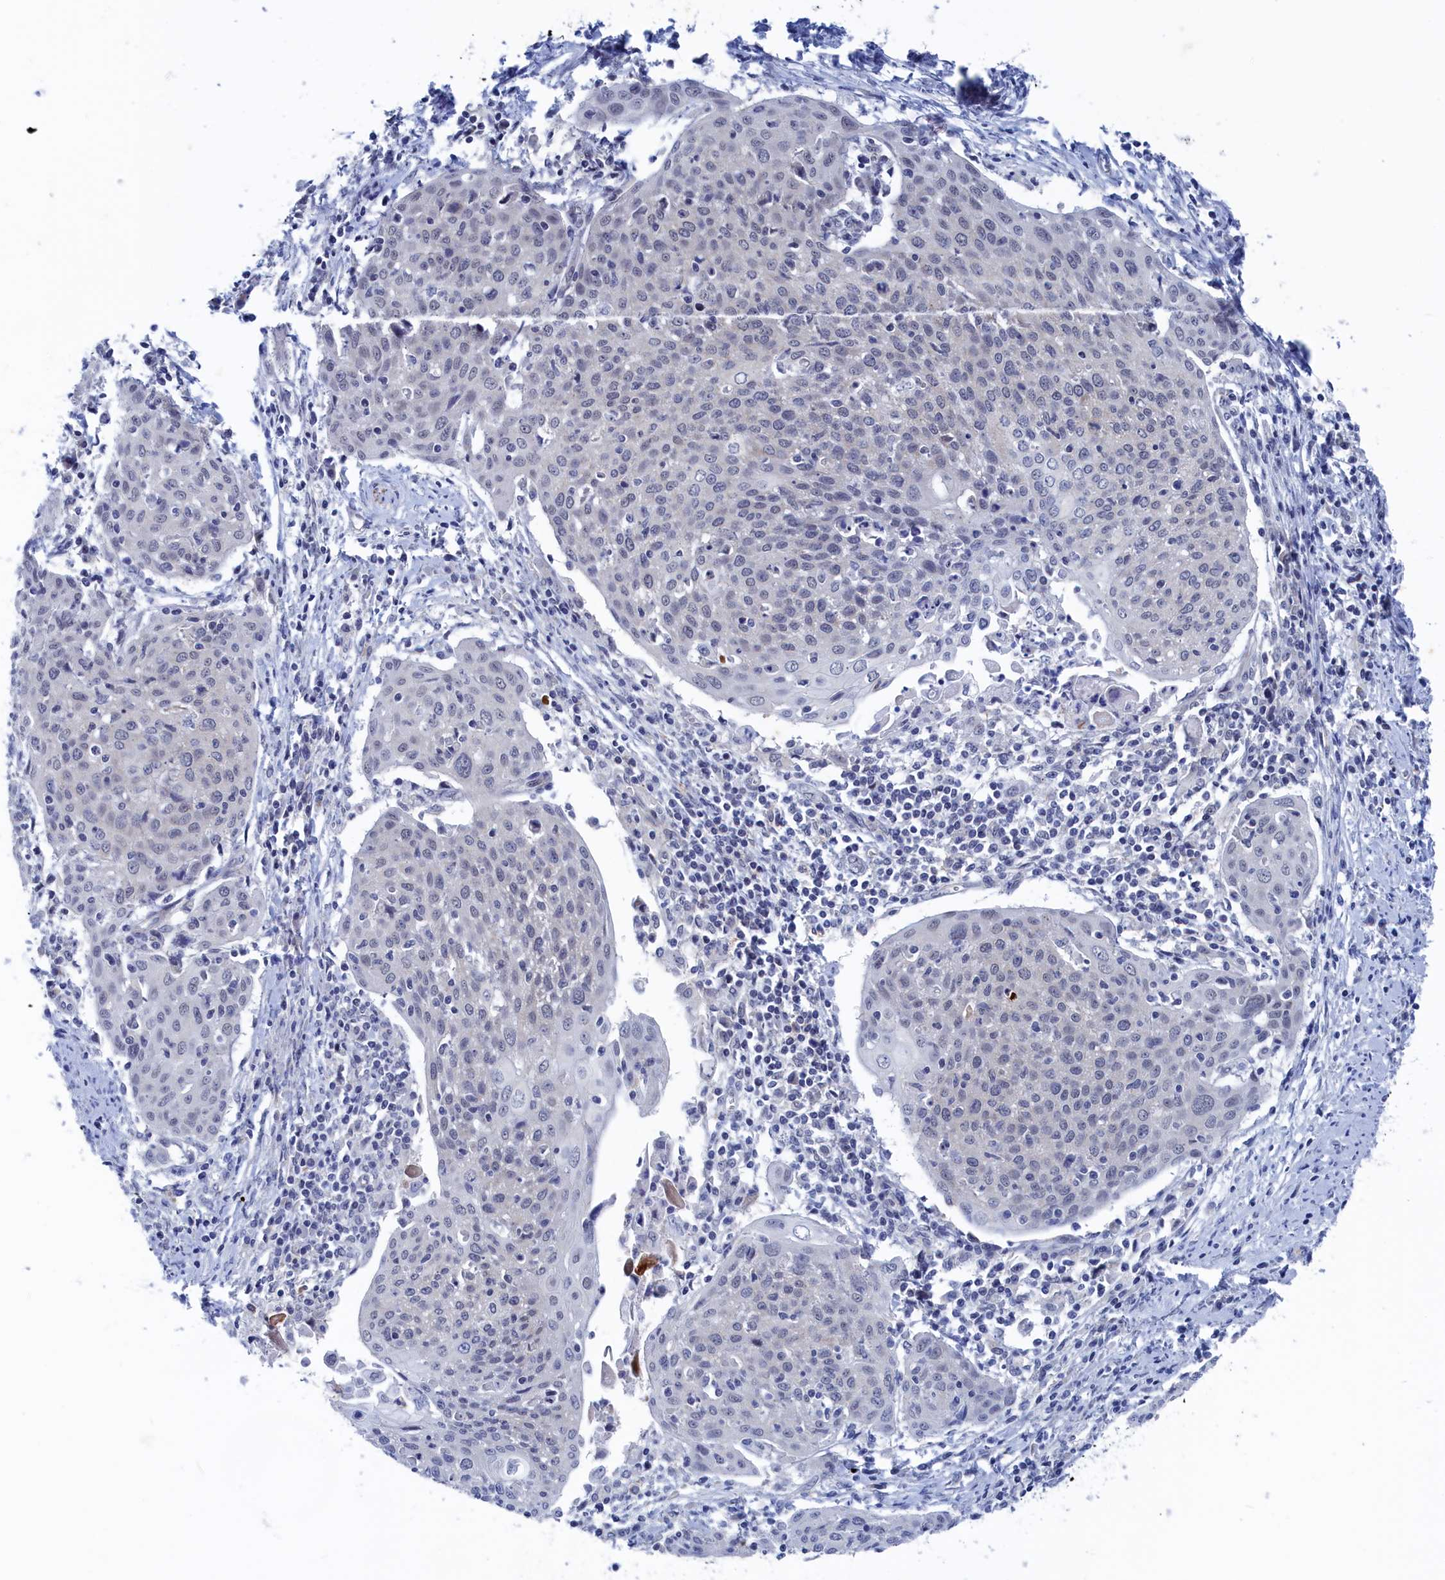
{"staining": {"intensity": "negative", "quantity": "none", "location": "none"}, "tissue": "cervical cancer", "cell_type": "Tumor cells", "image_type": "cancer", "snomed": [{"axis": "morphology", "description": "Squamous cell carcinoma, NOS"}, {"axis": "topography", "description": "Cervix"}], "caption": "Tumor cells are negative for protein expression in human cervical cancer.", "gene": "MARCHF3", "patient": {"sex": "female", "age": 67}}